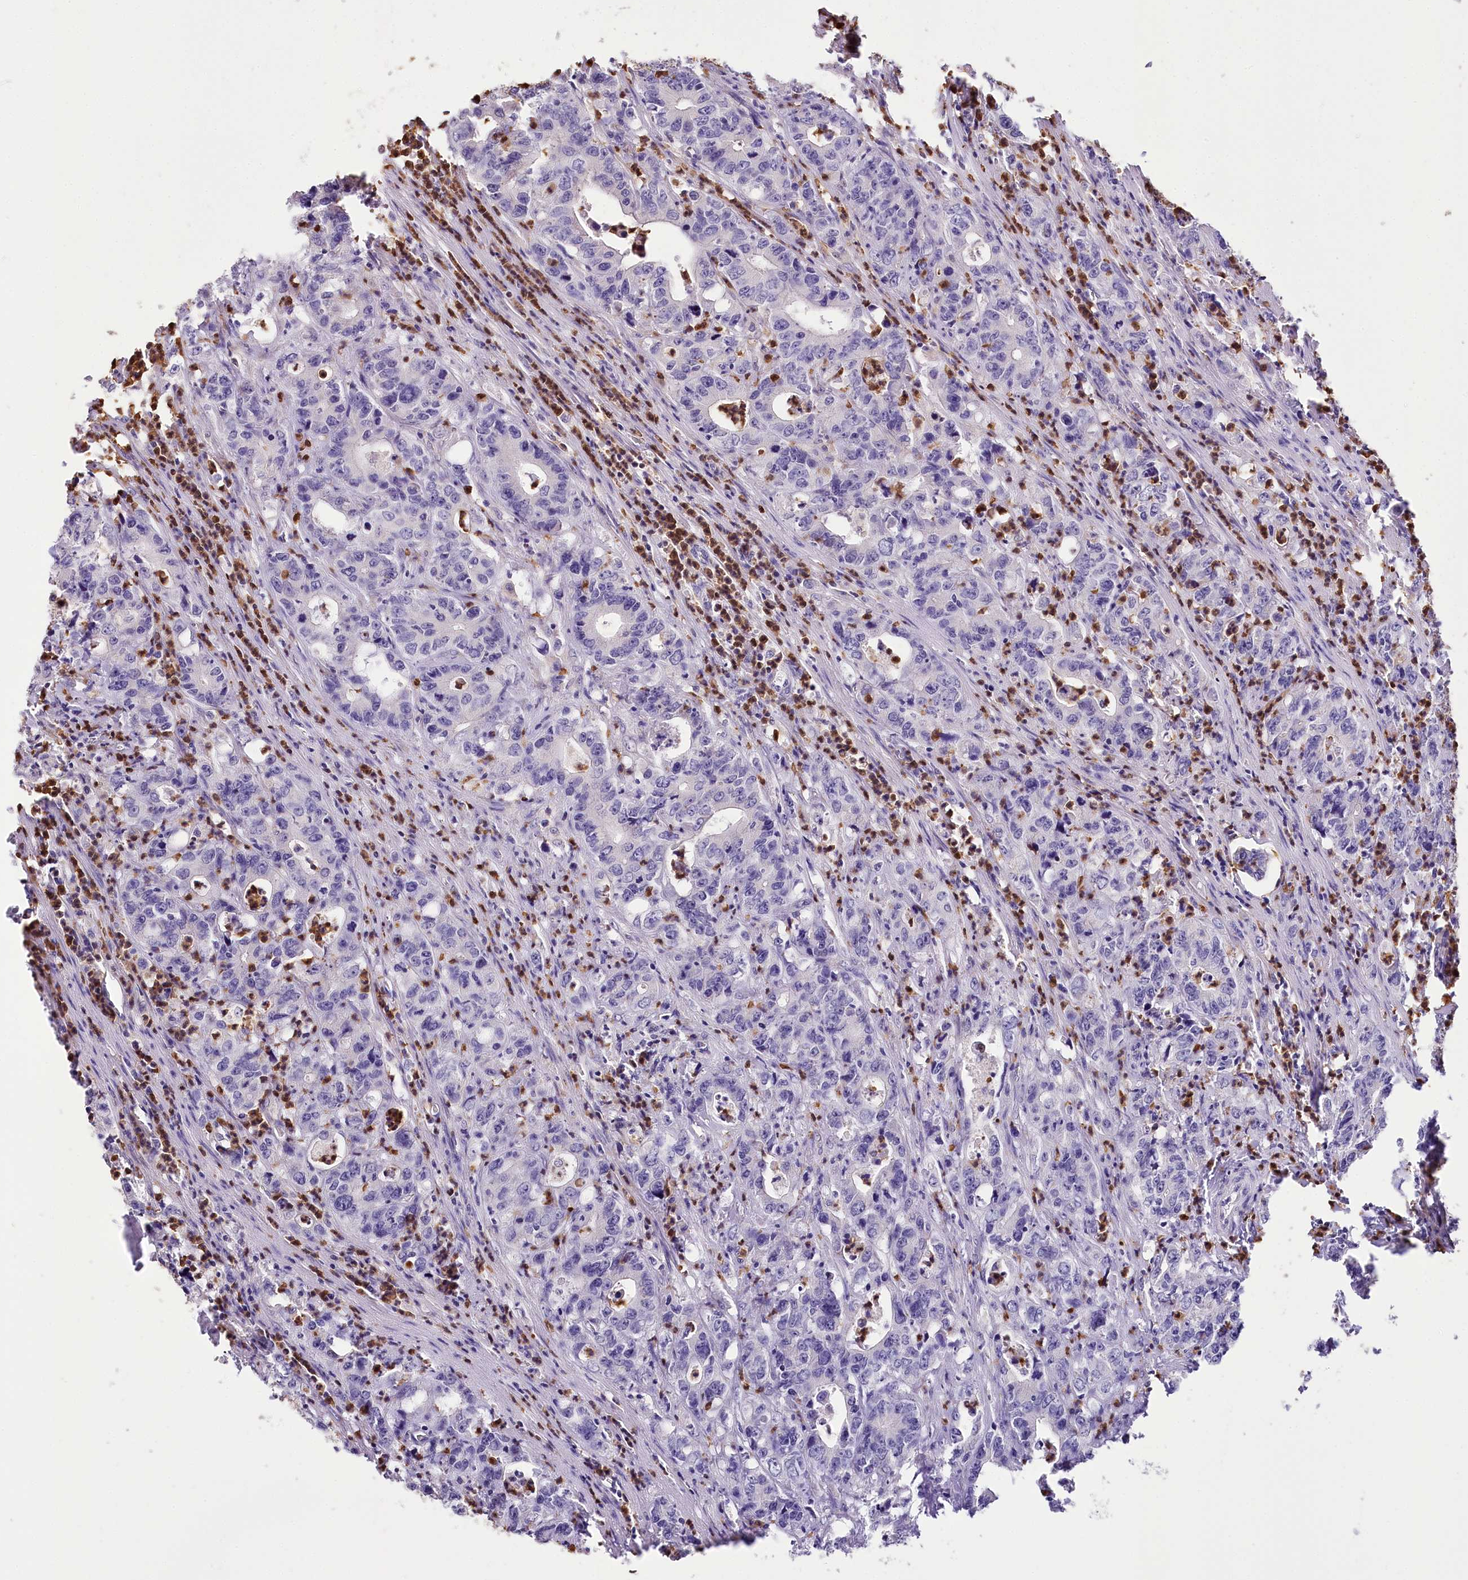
{"staining": {"intensity": "negative", "quantity": "none", "location": "none"}, "tissue": "colorectal cancer", "cell_type": "Tumor cells", "image_type": "cancer", "snomed": [{"axis": "morphology", "description": "Adenocarcinoma, NOS"}, {"axis": "topography", "description": "Colon"}], "caption": "High magnification brightfield microscopy of colorectal adenocarcinoma stained with DAB (3,3'-diaminobenzidine) (brown) and counterstained with hematoxylin (blue): tumor cells show no significant expression. The staining was performed using DAB (3,3'-diaminobenzidine) to visualize the protein expression in brown, while the nuclei were stained in blue with hematoxylin (Magnification: 20x).", "gene": "DPYD", "patient": {"sex": "female", "age": 75}}